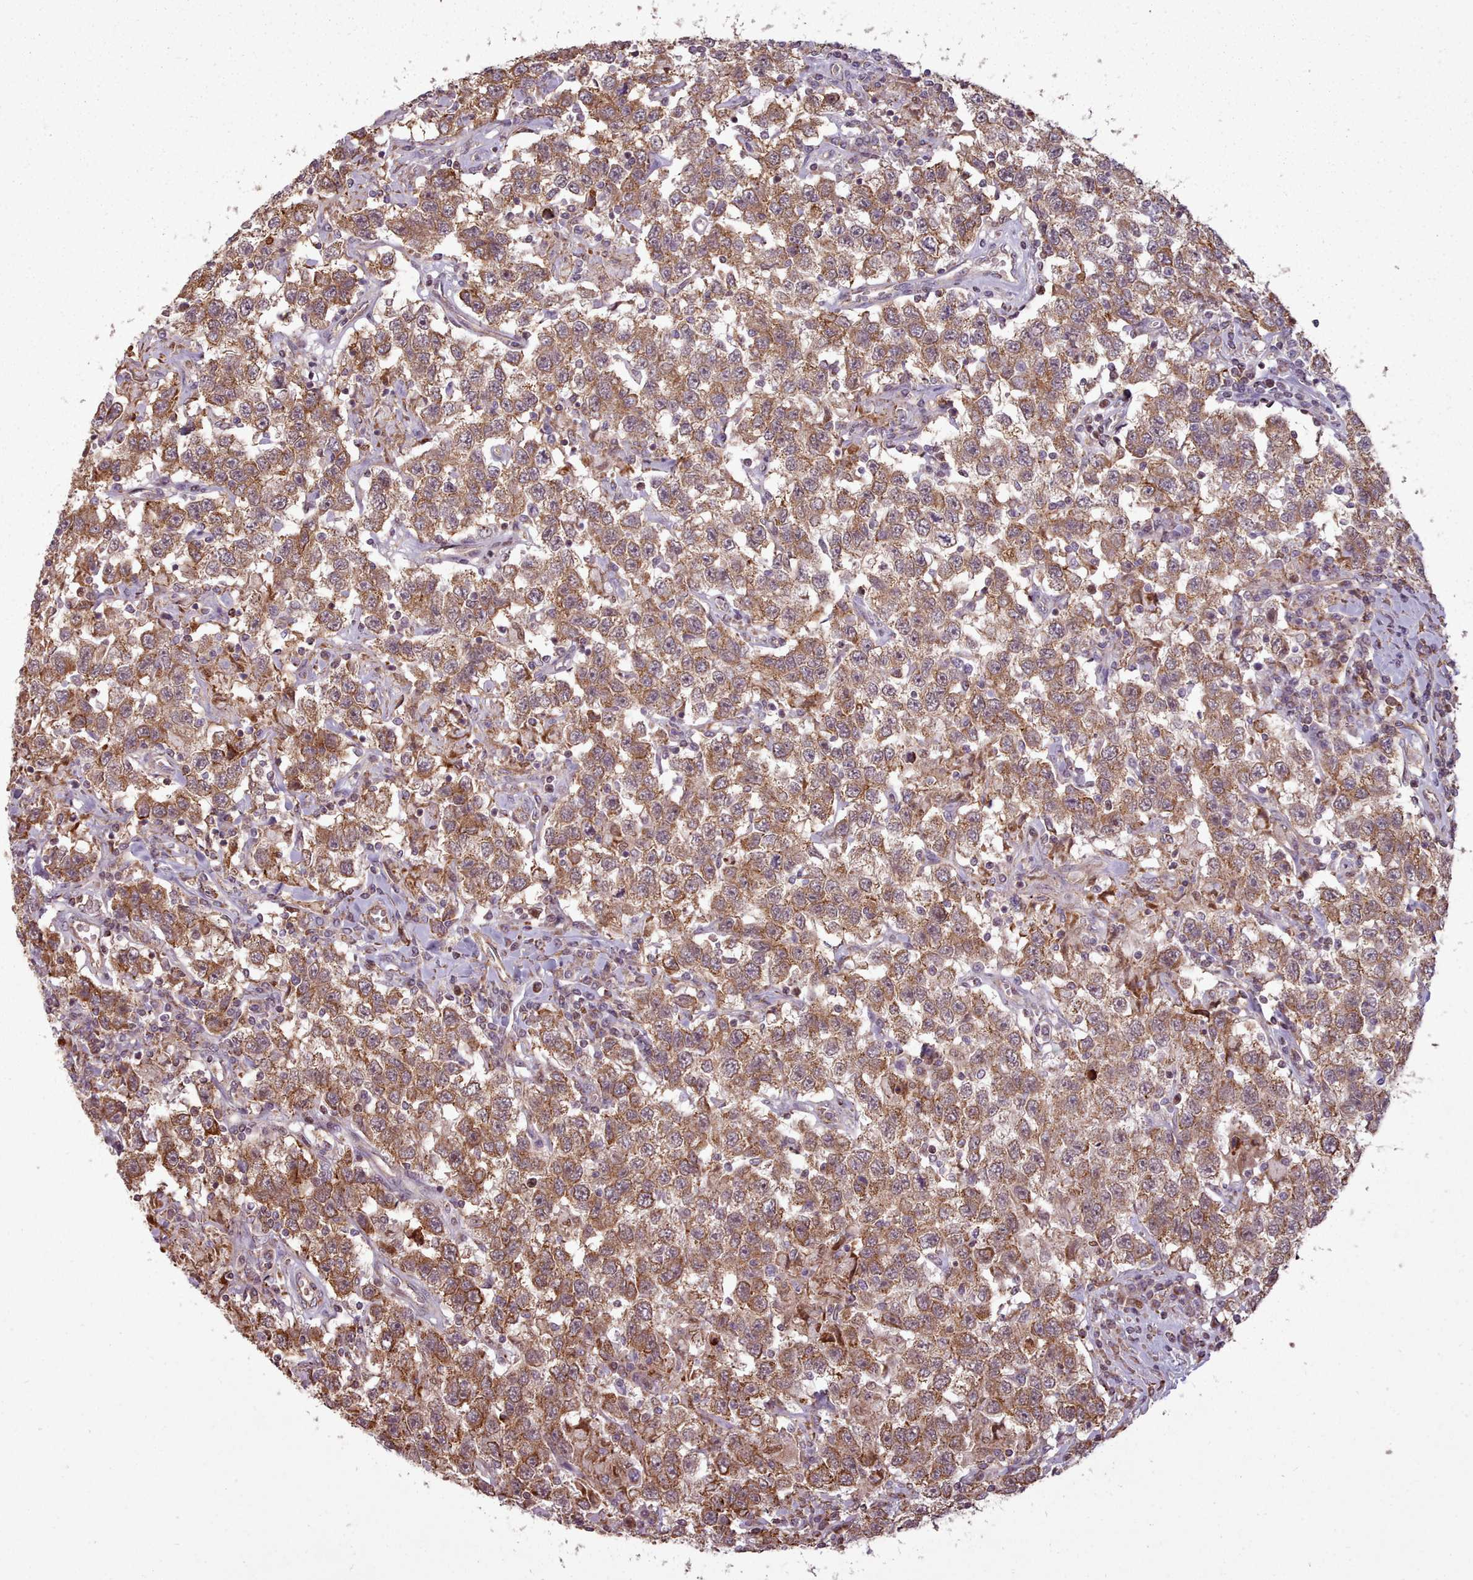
{"staining": {"intensity": "moderate", "quantity": ">75%", "location": "cytoplasmic/membranous"}, "tissue": "testis cancer", "cell_type": "Tumor cells", "image_type": "cancer", "snomed": [{"axis": "morphology", "description": "Seminoma, NOS"}, {"axis": "topography", "description": "Testis"}], "caption": "Protein expression analysis of testis cancer (seminoma) exhibits moderate cytoplasmic/membranous staining in about >75% of tumor cells.", "gene": "ZMYM4", "patient": {"sex": "male", "age": 41}}